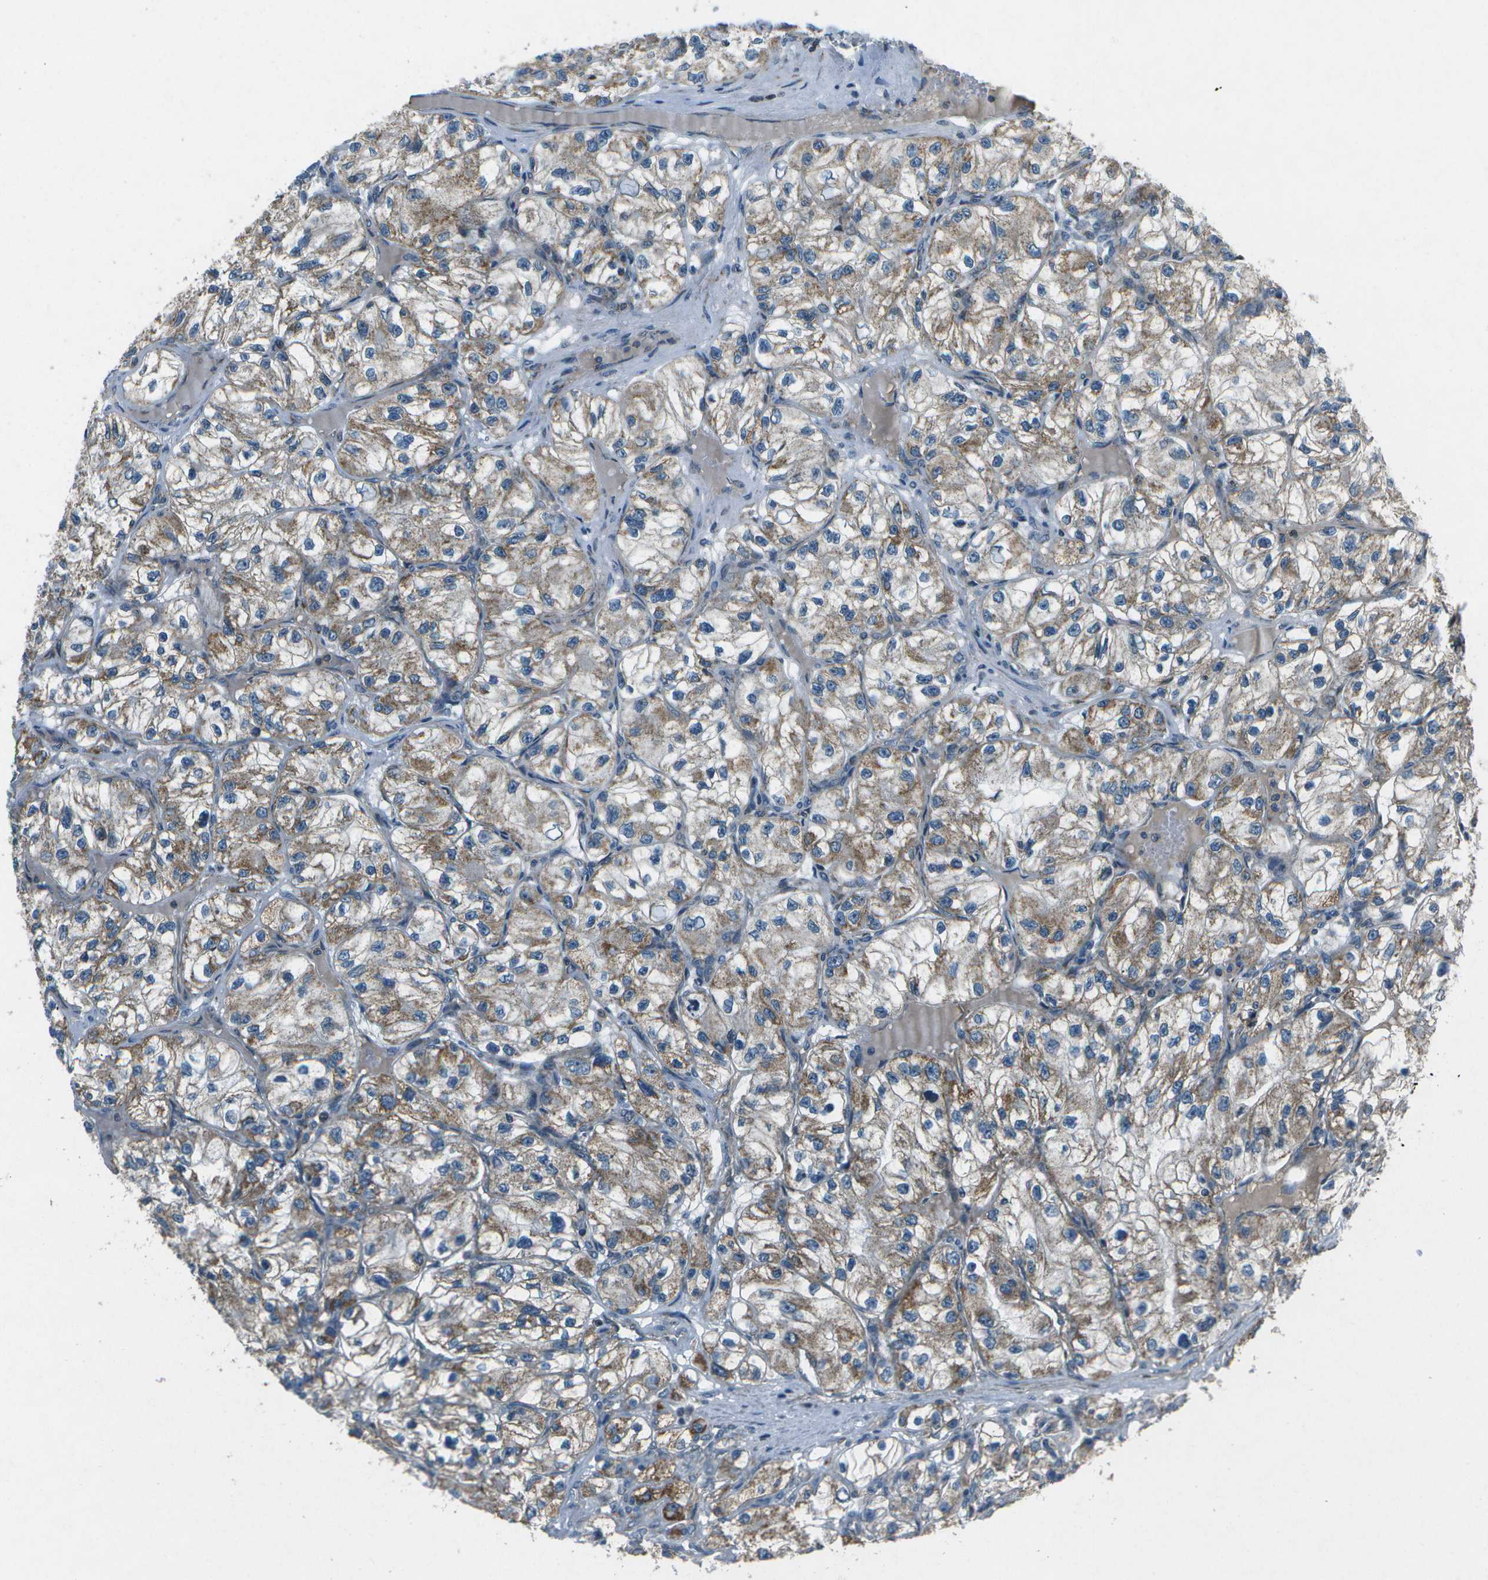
{"staining": {"intensity": "moderate", "quantity": ">75%", "location": "cytoplasmic/membranous"}, "tissue": "renal cancer", "cell_type": "Tumor cells", "image_type": "cancer", "snomed": [{"axis": "morphology", "description": "Adenocarcinoma, NOS"}, {"axis": "topography", "description": "Kidney"}], "caption": "The histopathology image exhibits staining of renal cancer, revealing moderate cytoplasmic/membranous protein staining (brown color) within tumor cells.", "gene": "EIF2AK1", "patient": {"sex": "female", "age": 57}}